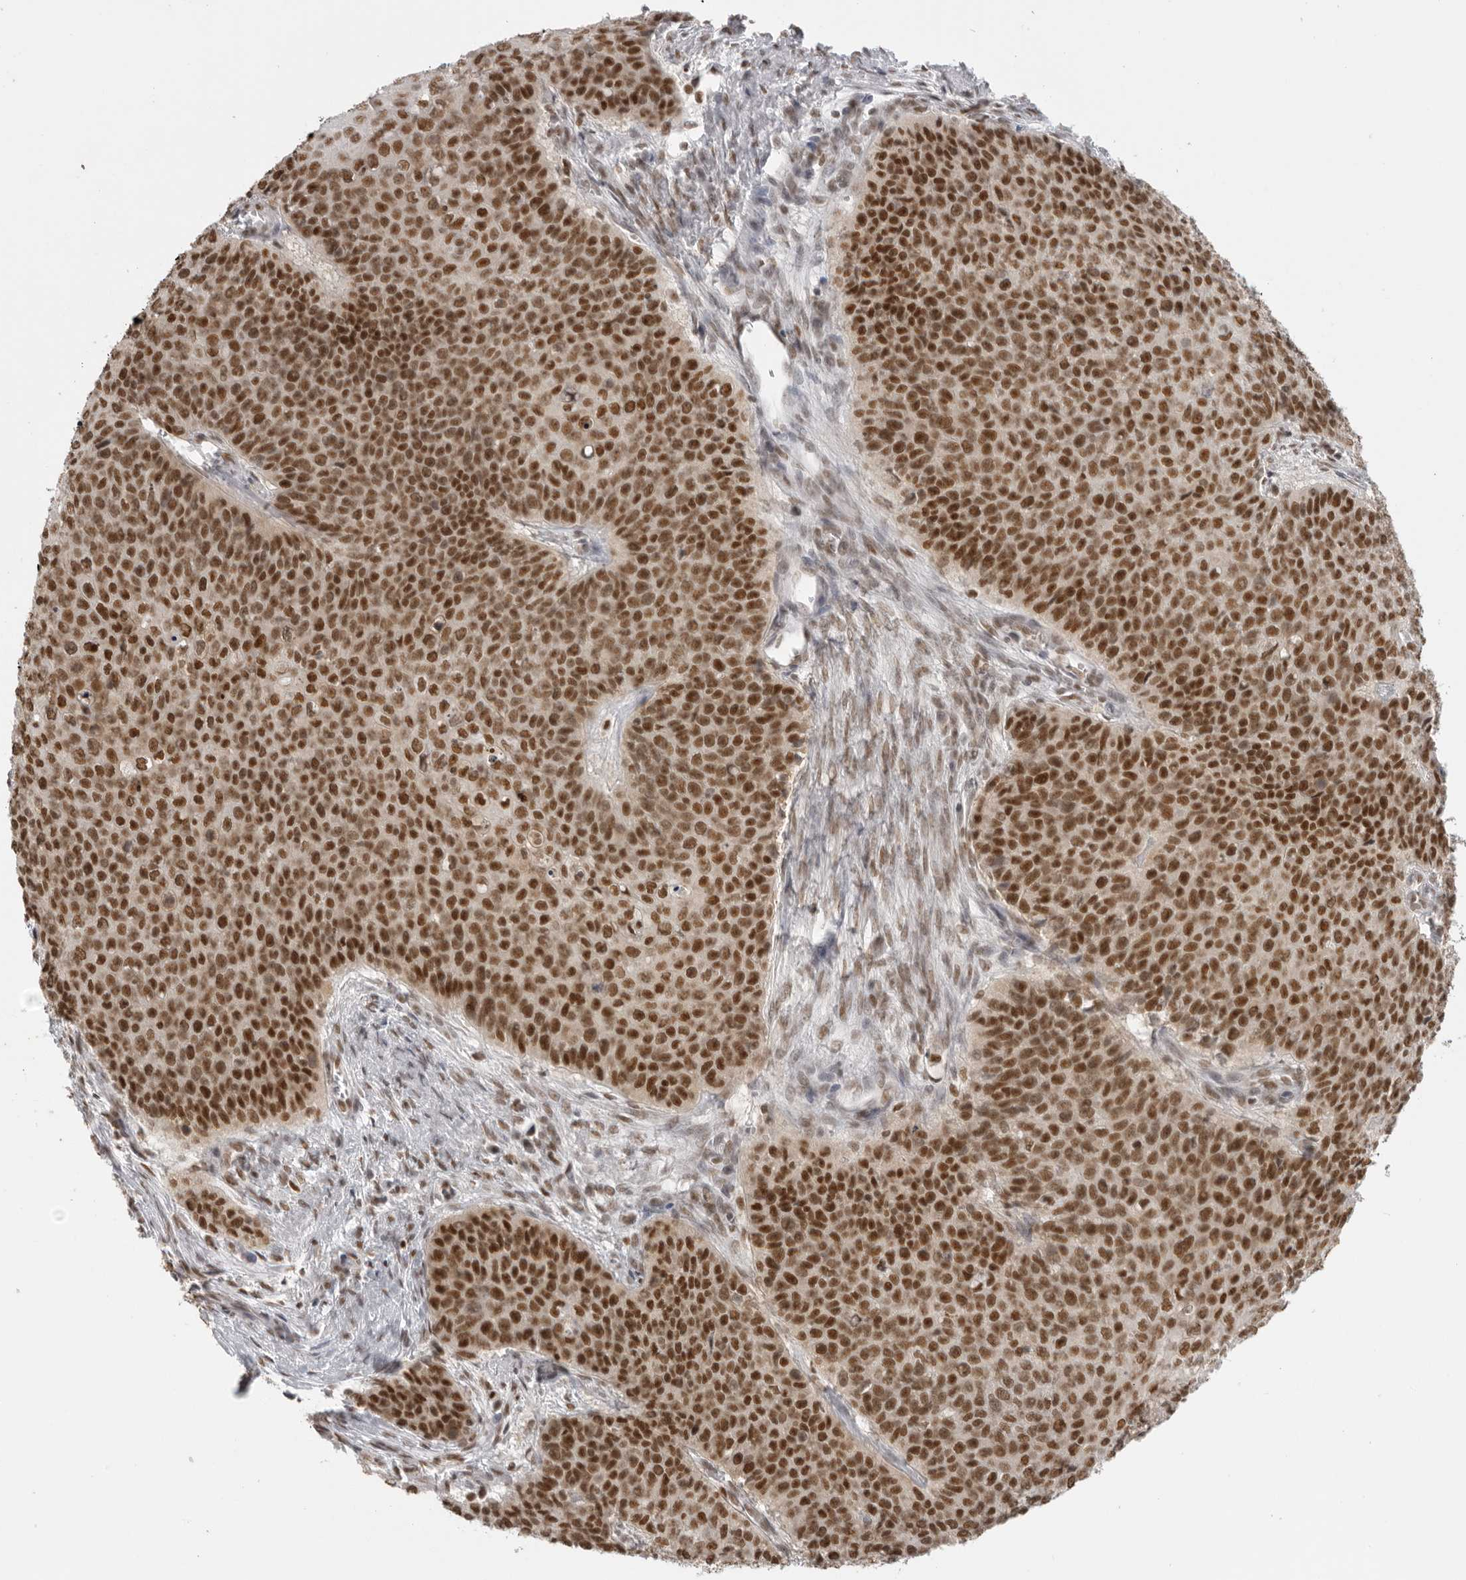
{"staining": {"intensity": "strong", "quantity": ">75%", "location": "cytoplasmic/membranous,nuclear"}, "tissue": "cervical cancer", "cell_type": "Tumor cells", "image_type": "cancer", "snomed": [{"axis": "morphology", "description": "Squamous cell carcinoma, NOS"}, {"axis": "topography", "description": "Cervix"}], "caption": "Squamous cell carcinoma (cervical) was stained to show a protein in brown. There is high levels of strong cytoplasmic/membranous and nuclear positivity in approximately >75% of tumor cells. Using DAB (3,3'-diaminobenzidine) (brown) and hematoxylin (blue) stains, captured at high magnification using brightfield microscopy.", "gene": "RPA2", "patient": {"sex": "female", "age": 39}}